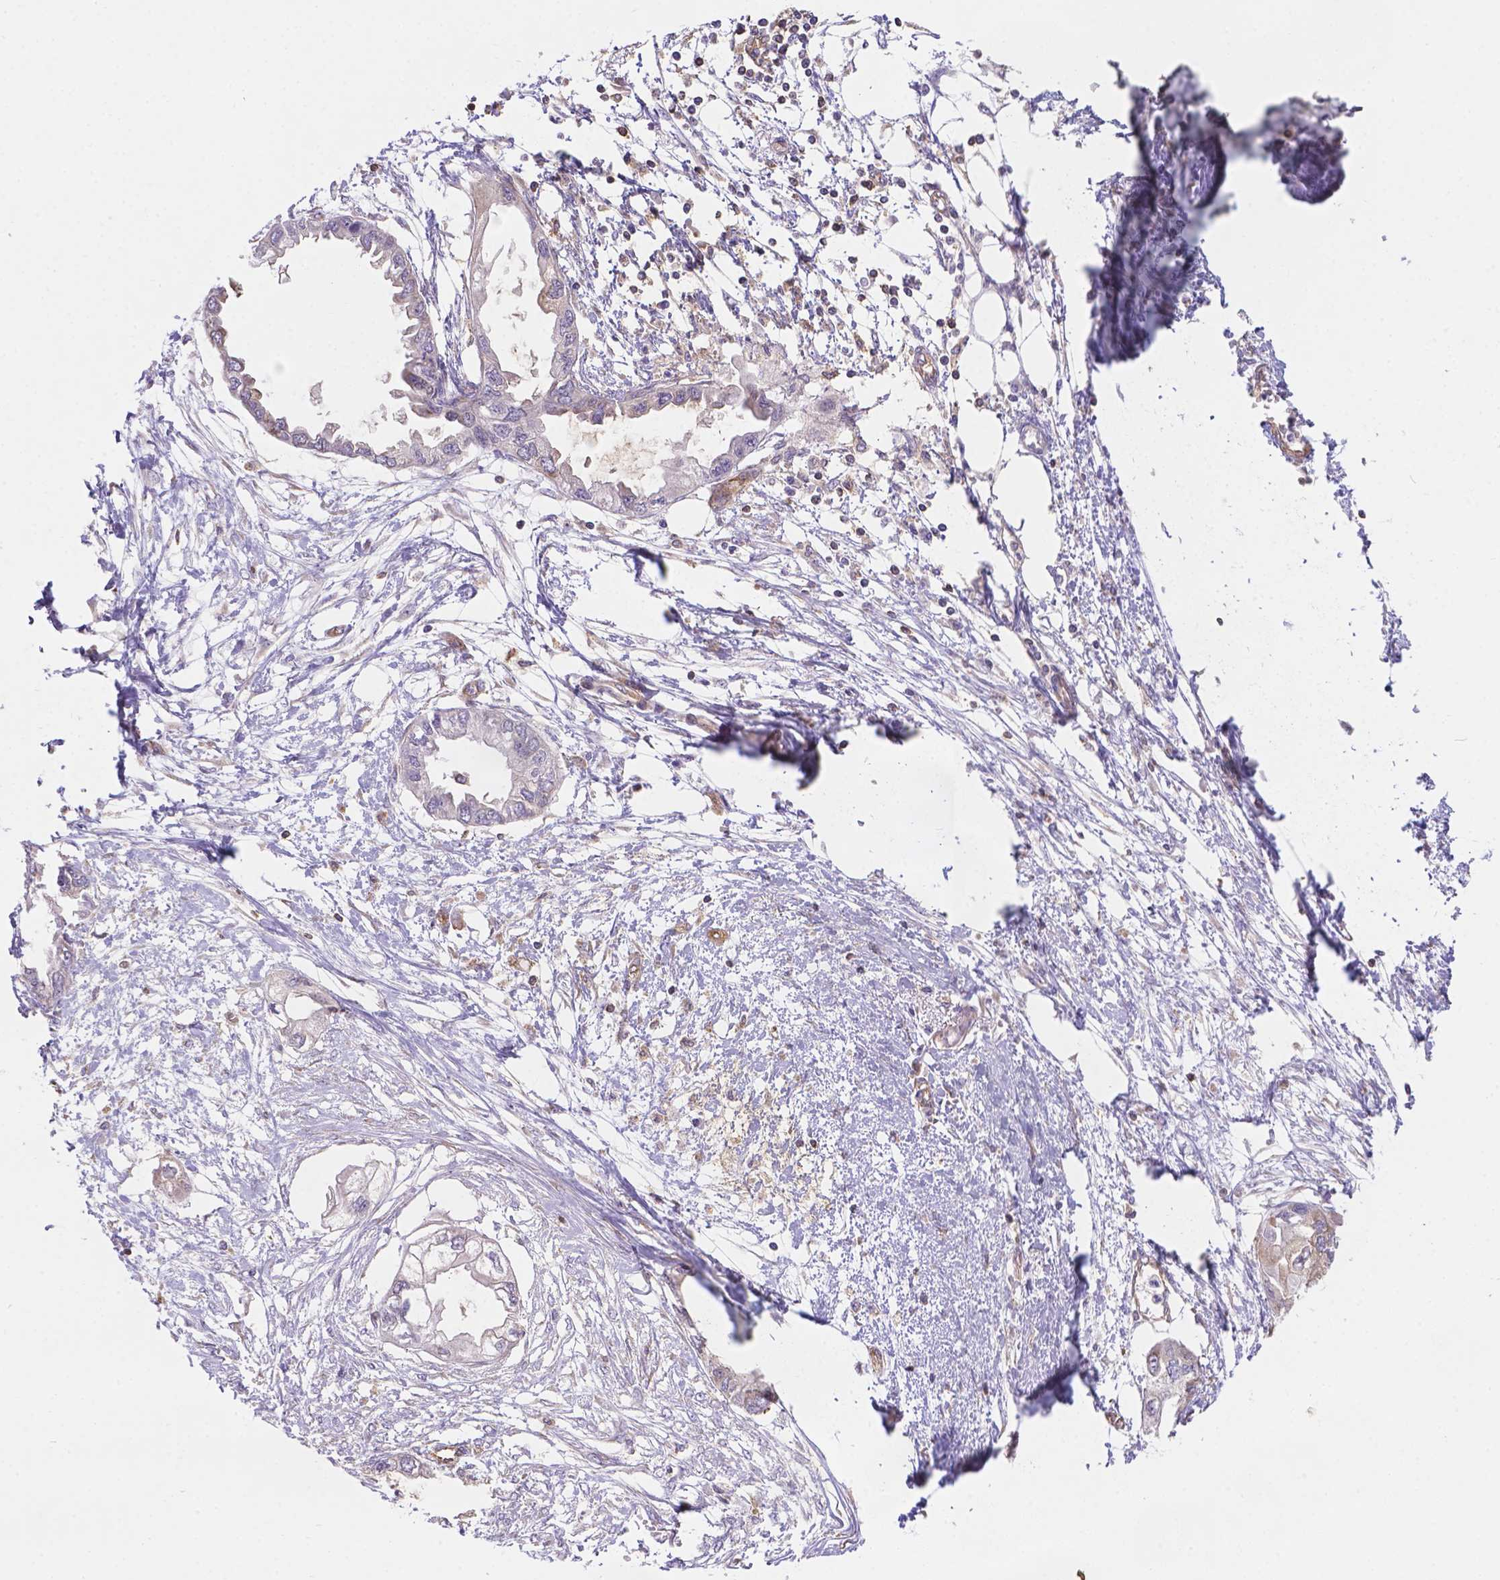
{"staining": {"intensity": "negative", "quantity": "none", "location": "none"}, "tissue": "endometrial cancer", "cell_type": "Tumor cells", "image_type": "cancer", "snomed": [{"axis": "morphology", "description": "Adenocarcinoma, NOS"}, {"axis": "morphology", "description": "Adenocarcinoma, metastatic, NOS"}, {"axis": "topography", "description": "Adipose tissue"}, {"axis": "topography", "description": "Endometrium"}], "caption": "Immunohistochemistry (IHC) micrograph of endometrial cancer stained for a protein (brown), which shows no positivity in tumor cells.", "gene": "DMWD", "patient": {"sex": "female", "age": 67}}